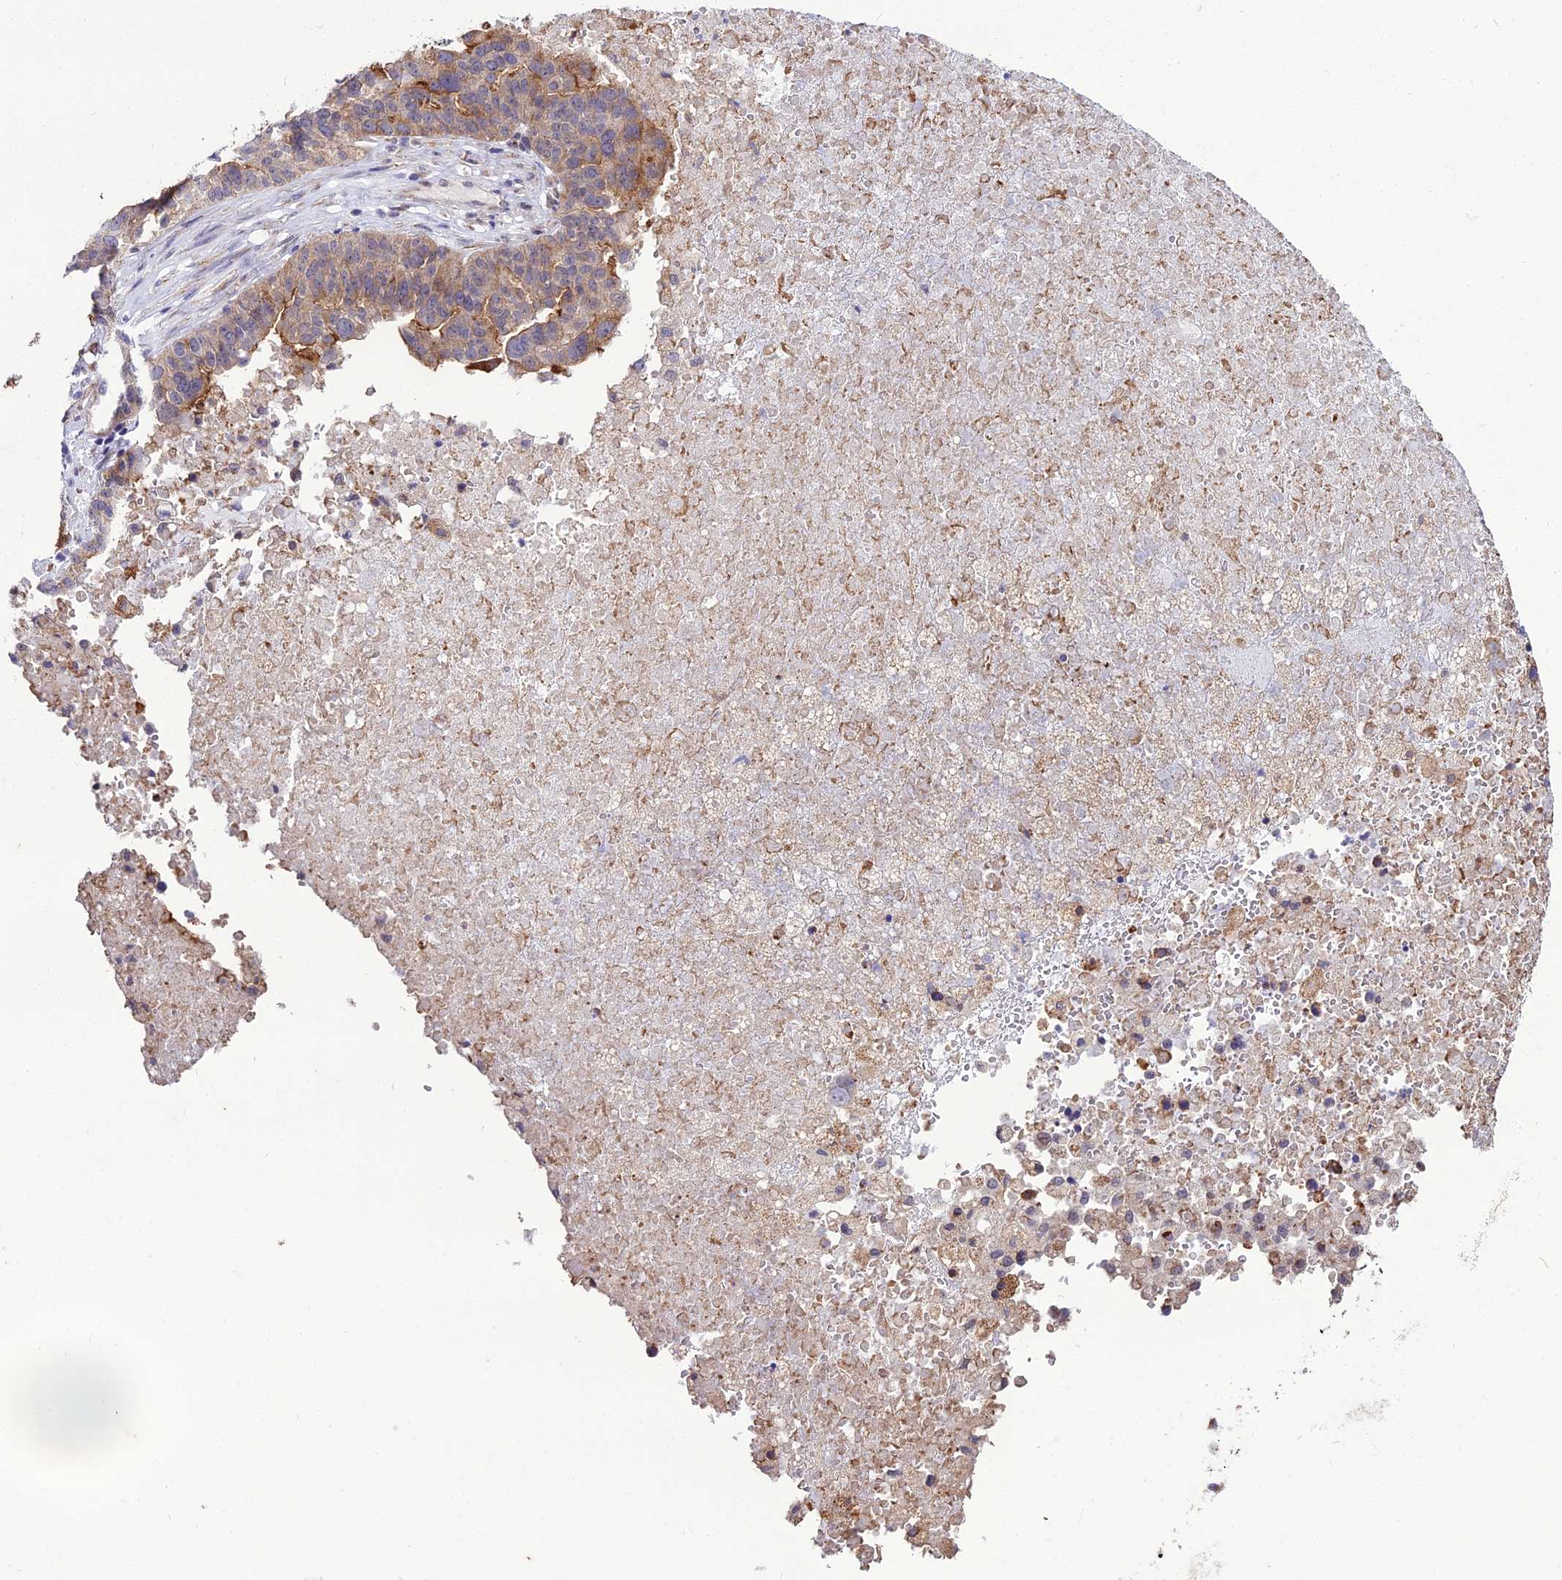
{"staining": {"intensity": "strong", "quantity": "25%-75%", "location": "cytoplasmic/membranous"}, "tissue": "ovarian cancer", "cell_type": "Tumor cells", "image_type": "cancer", "snomed": [{"axis": "morphology", "description": "Cystadenocarcinoma, serous, NOS"}, {"axis": "topography", "description": "Ovary"}], "caption": "The immunohistochemical stain labels strong cytoplasmic/membranous expression in tumor cells of ovarian cancer tissue.", "gene": "TROAP", "patient": {"sex": "female", "age": 59}}